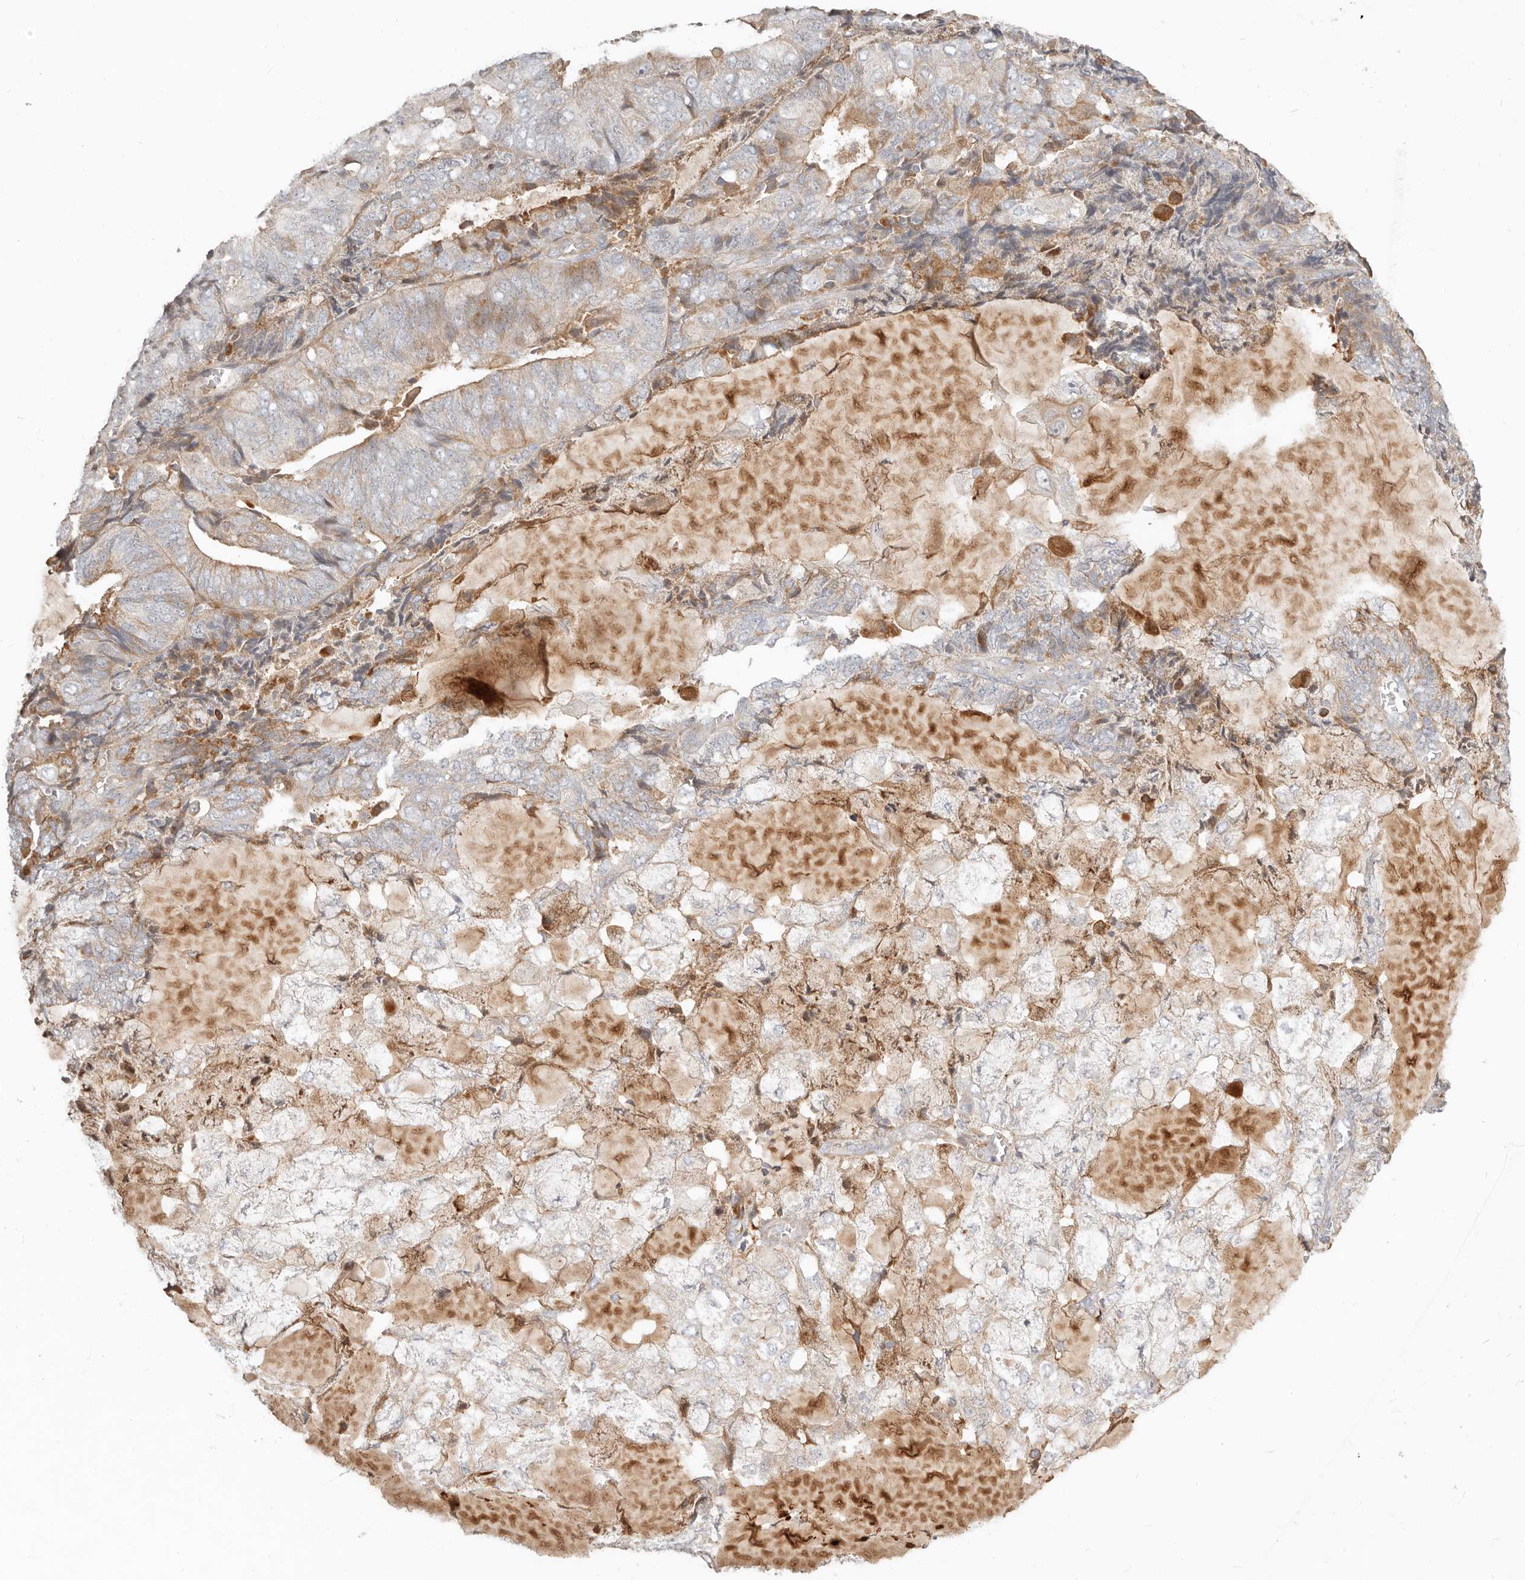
{"staining": {"intensity": "weak", "quantity": "25%-75%", "location": "cytoplasmic/membranous"}, "tissue": "endometrial cancer", "cell_type": "Tumor cells", "image_type": "cancer", "snomed": [{"axis": "morphology", "description": "Adenocarcinoma, NOS"}, {"axis": "topography", "description": "Endometrium"}], "caption": "The immunohistochemical stain highlights weak cytoplasmic/membranous positivity in tumor cells of endometrial cancer tissue. Nuclei are stained in blue.", "gene": "MTFR2", "patient": {"sex": "female", "age": 81}}